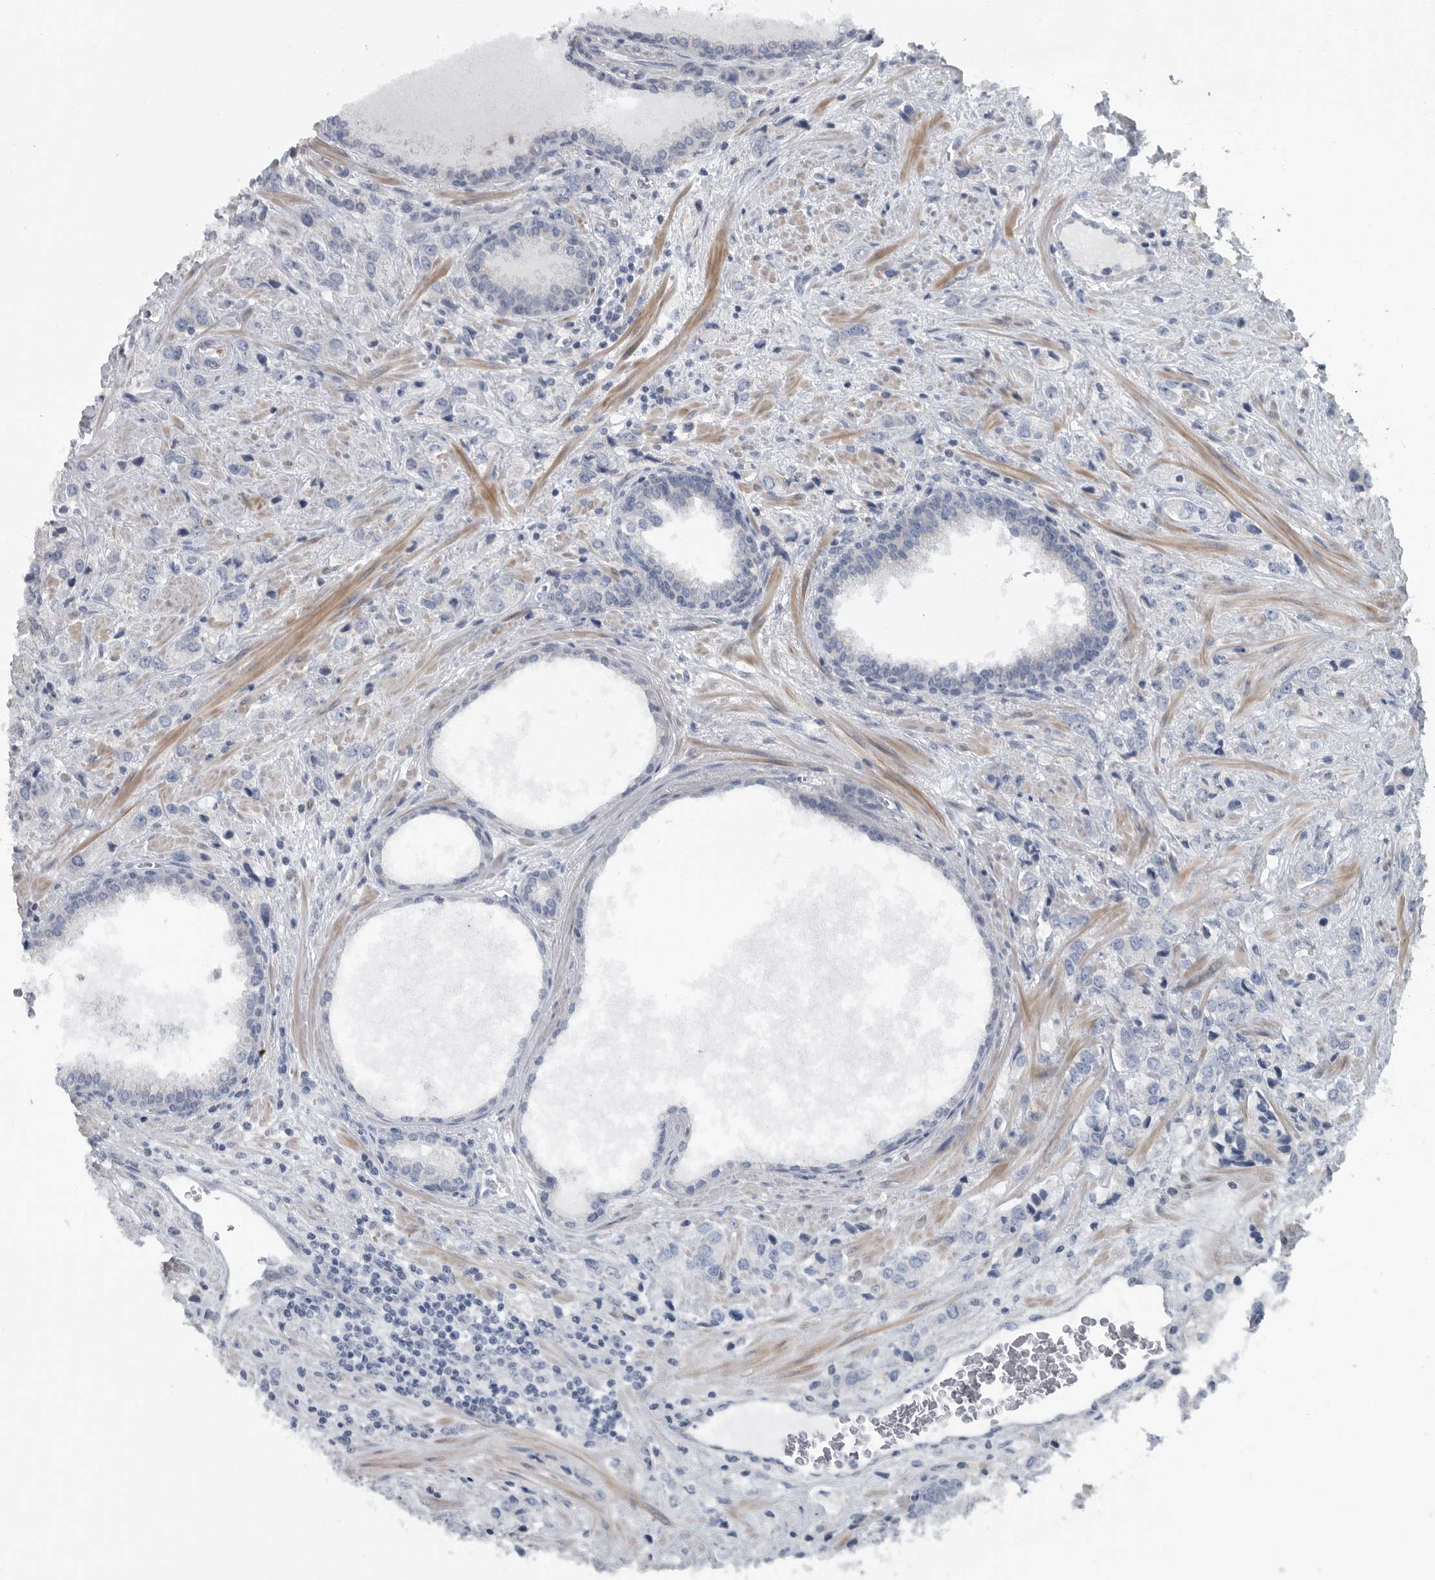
{"staining": {"intensity": "negative", "quantity": "none", "location": "none"}, "tissue": "prostate cancer", "cell_type": "Tumor cells", "image_type": "cancer", "snomed": [{"axis": "morphology", "description": "Adenocarcinoma, High grade"}, {"axis": "topography", "description": "Prostate"}], "caption": "Immunohistochemistry (IHC) image of prostate cancer (adenocarcinoma (high-grade)) stained for a protein (brown), which demonstrates no staining in tumor cells. (Stains: DAB immunohistochemistry with hematoxylin counter stain, Microscopy: brightfield microscopy at high magnification).", "gene": "MPP3", "patient": {"sex": "male", "age": 66}}